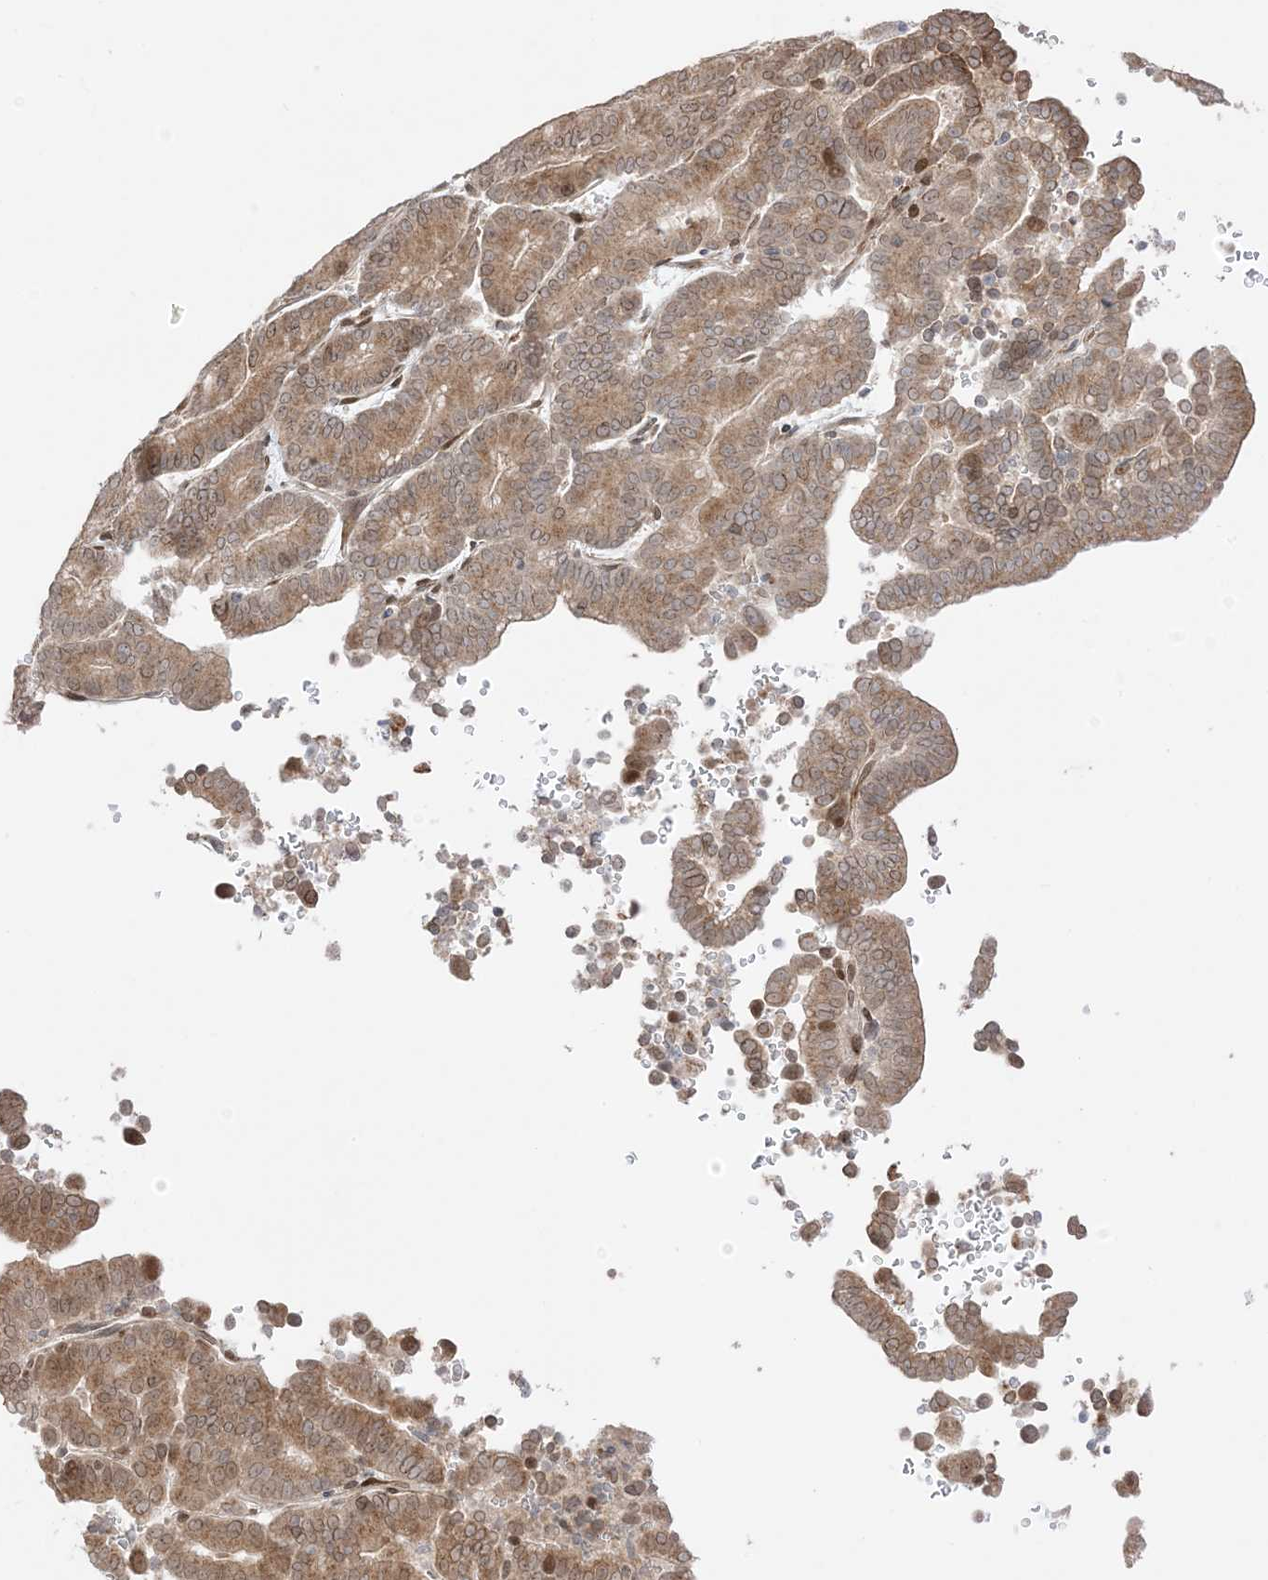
{"staining": {"intensity": "moderate", "quantity": ">75%", "location": "cytoplasmic/membranous,nuclear"}, "tissue": "liver cancer", "cell_type": "Tumor cells", "image_type": "cancer", "snomed": [{"axis": "morphology", "description": "Cholangiocarcinoma"}, {"axis": "topography", "description": "Liver"}], "caption": "A brown stain highlights moderate cytoplasmic/membranous and nuclear expression of a protein in liver cancer tumor cells.", "gene": "UBE2E2", "patient": {"sex": "female", "age": 75}}